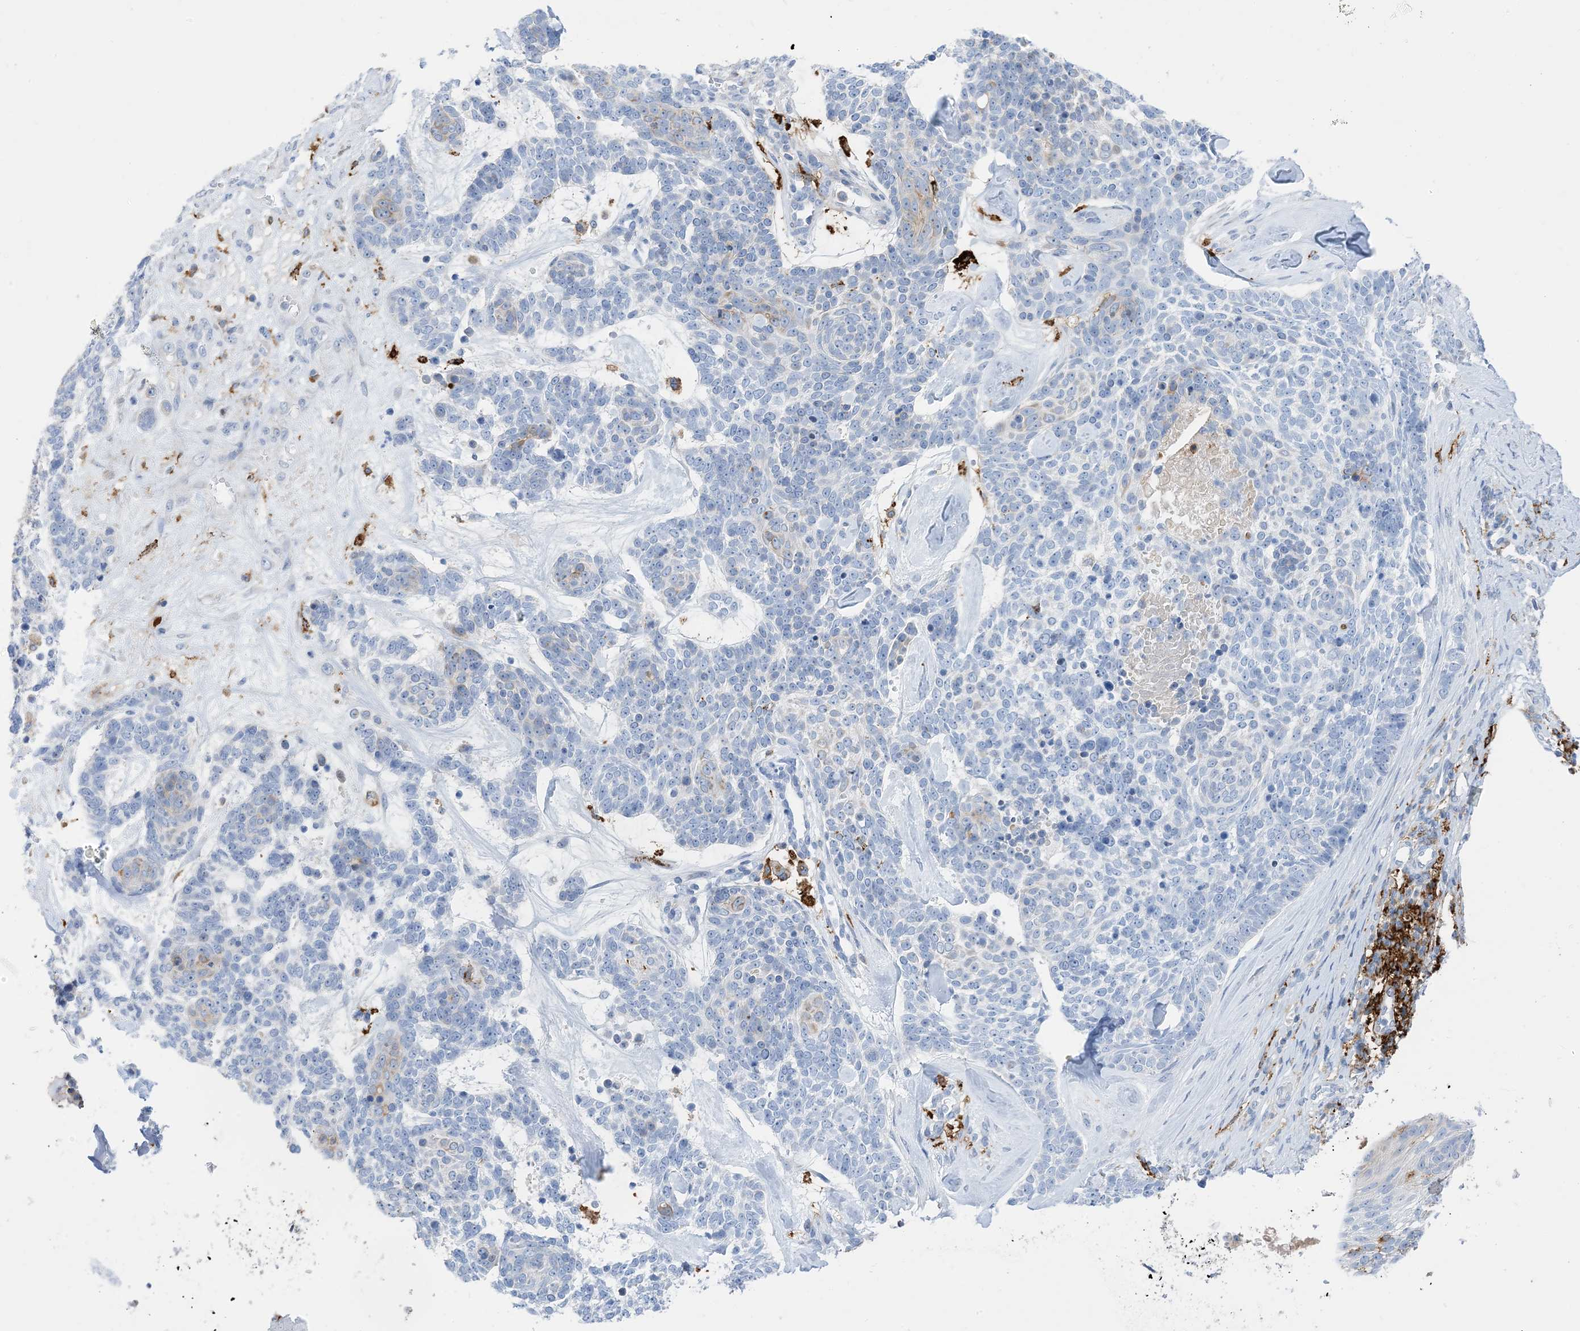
{"staining": {"intensity": "negative", "quantity": "none", "location": "none"}, "tissue": "skin cancer", "cell_type": "Tumor cells", "image_type": "cancer", "snomed": [{"axis": "morphology", "description": "Basal cell carcinoma"}, {"axis": "topography", "description": "Skin"}], "caption": "The IHC micrograph has no significant positivity in tumor cells of basal cell carcinoma (skin) tissue.", "gene": "DPH3", "patient": {"sex": "female", "age": 81}}